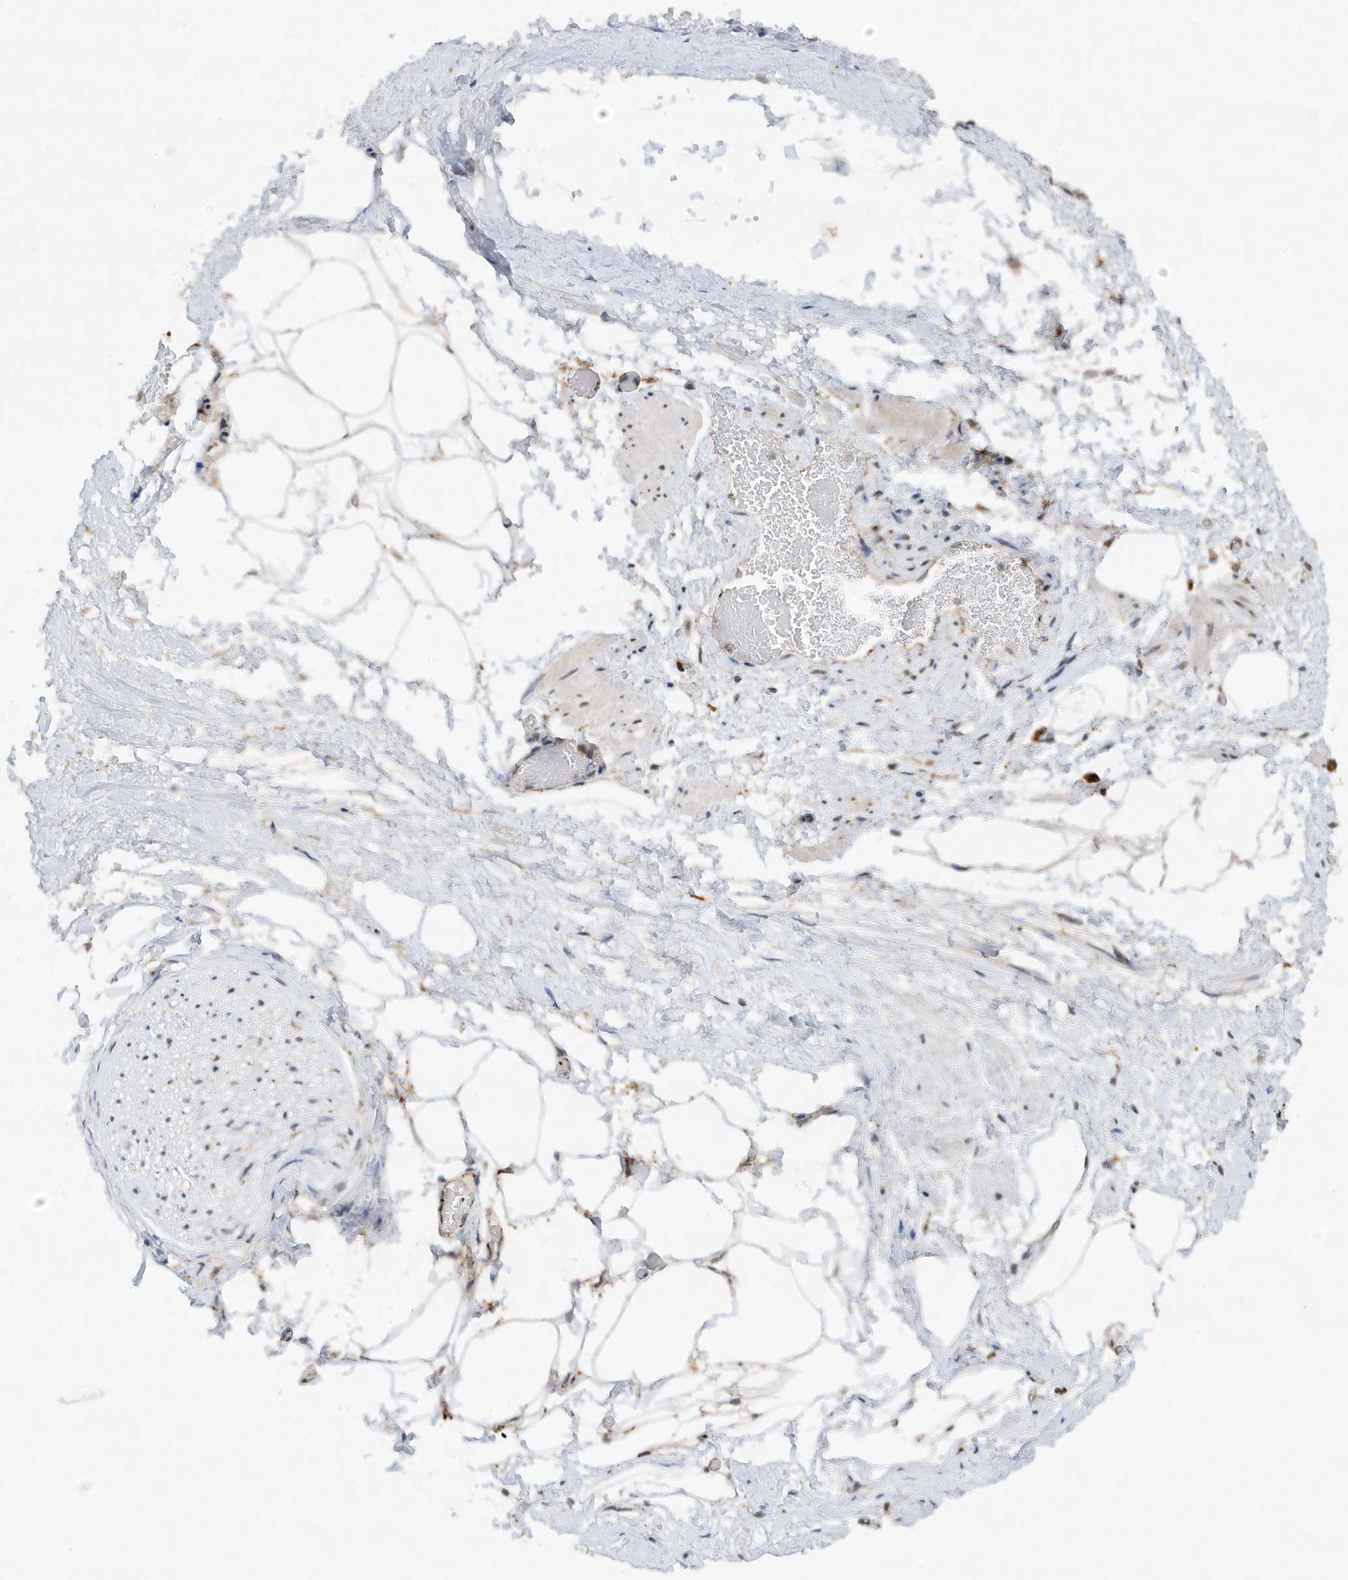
{"staining": {"intensity": "weak", "quantity": "25%-75%", "location": "cytoplasmic/membranous"}, "tissue": "adipose tissue", "cell_type": "Adipocytes", "image_type": "normal", "snomed": [{"axis": "morphology", "description": "Normal tissue, NOS"}, {"axis": "morphology", "description": "Adenocarcinoma, Low grade"}, {"axis": "topography", "description": "Prostate"}, {"axis": "topography", "description": "Peripheral nerve tissue"}], "caption": "Approximately 25%-75% of adipocytes in benign human adipose tissue exhibit weak cytoplasmic/membranous protein expression as visualized by brown immunohistochemical staining.", "gene": "ZNF507", "patient": {"sex": "male", "age": 63}}